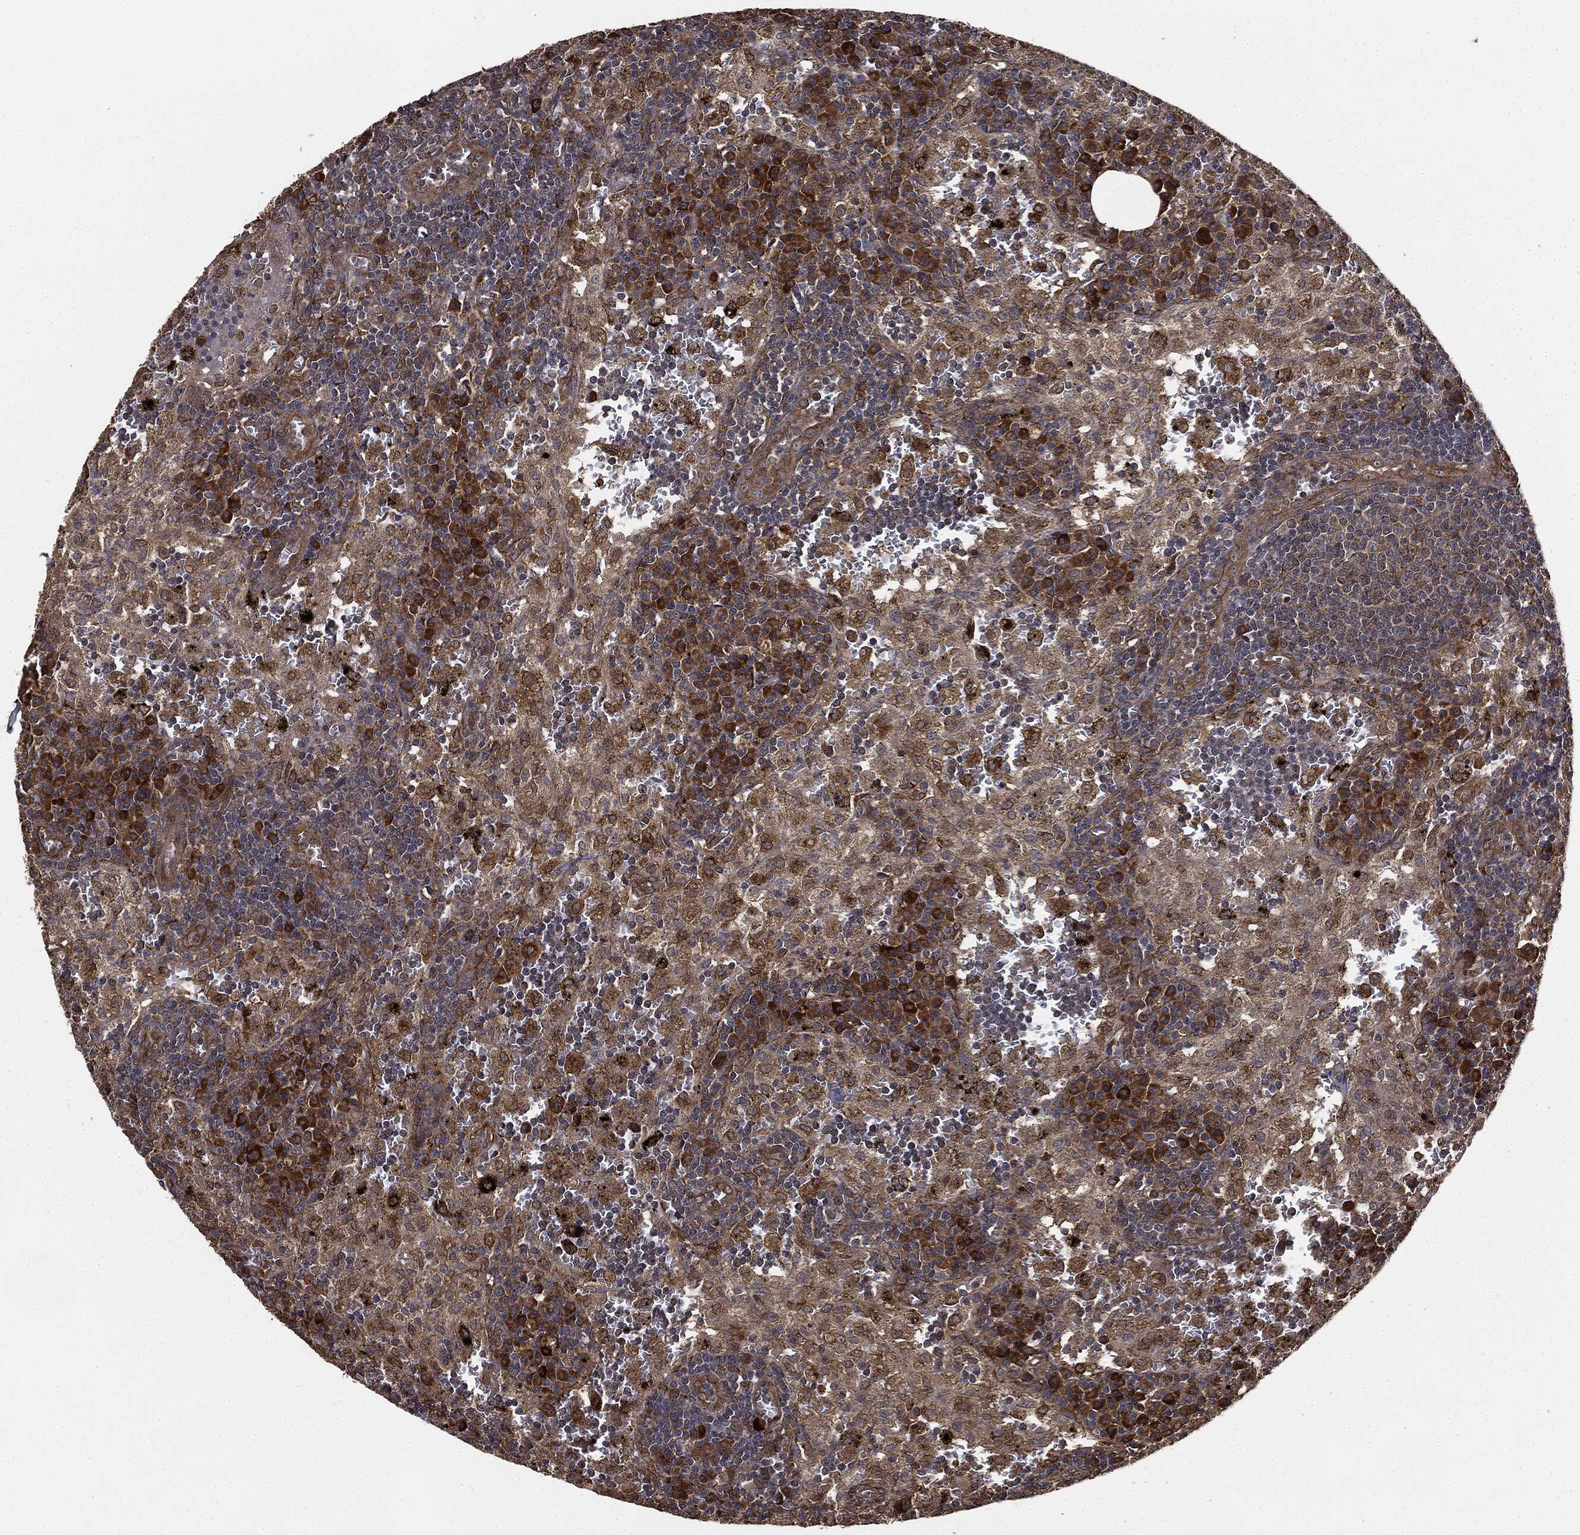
{"staining": {"intensity": "moderate", "quantity": "<25%", "location": "cytoplasmic/membranous"}, "tissue": "lymph node", "cell_type": "Germinal center cells", "image_type": "normal", "snomed": [{"axis": "morphology", "description": "Normal tissue, NOS"}, {"axis": "topography", "description": "Lymph node"}], "caption": "Immunohistochemistry (IHC) image of normal lymph node stained for a protein (brown), which demonstrates low levels of moderate cytoplasmic/membranous positivity in approximately <25% of germinal center cells.", "gene": "MIER2", "patient": {"sex": "male", "age": 62}}